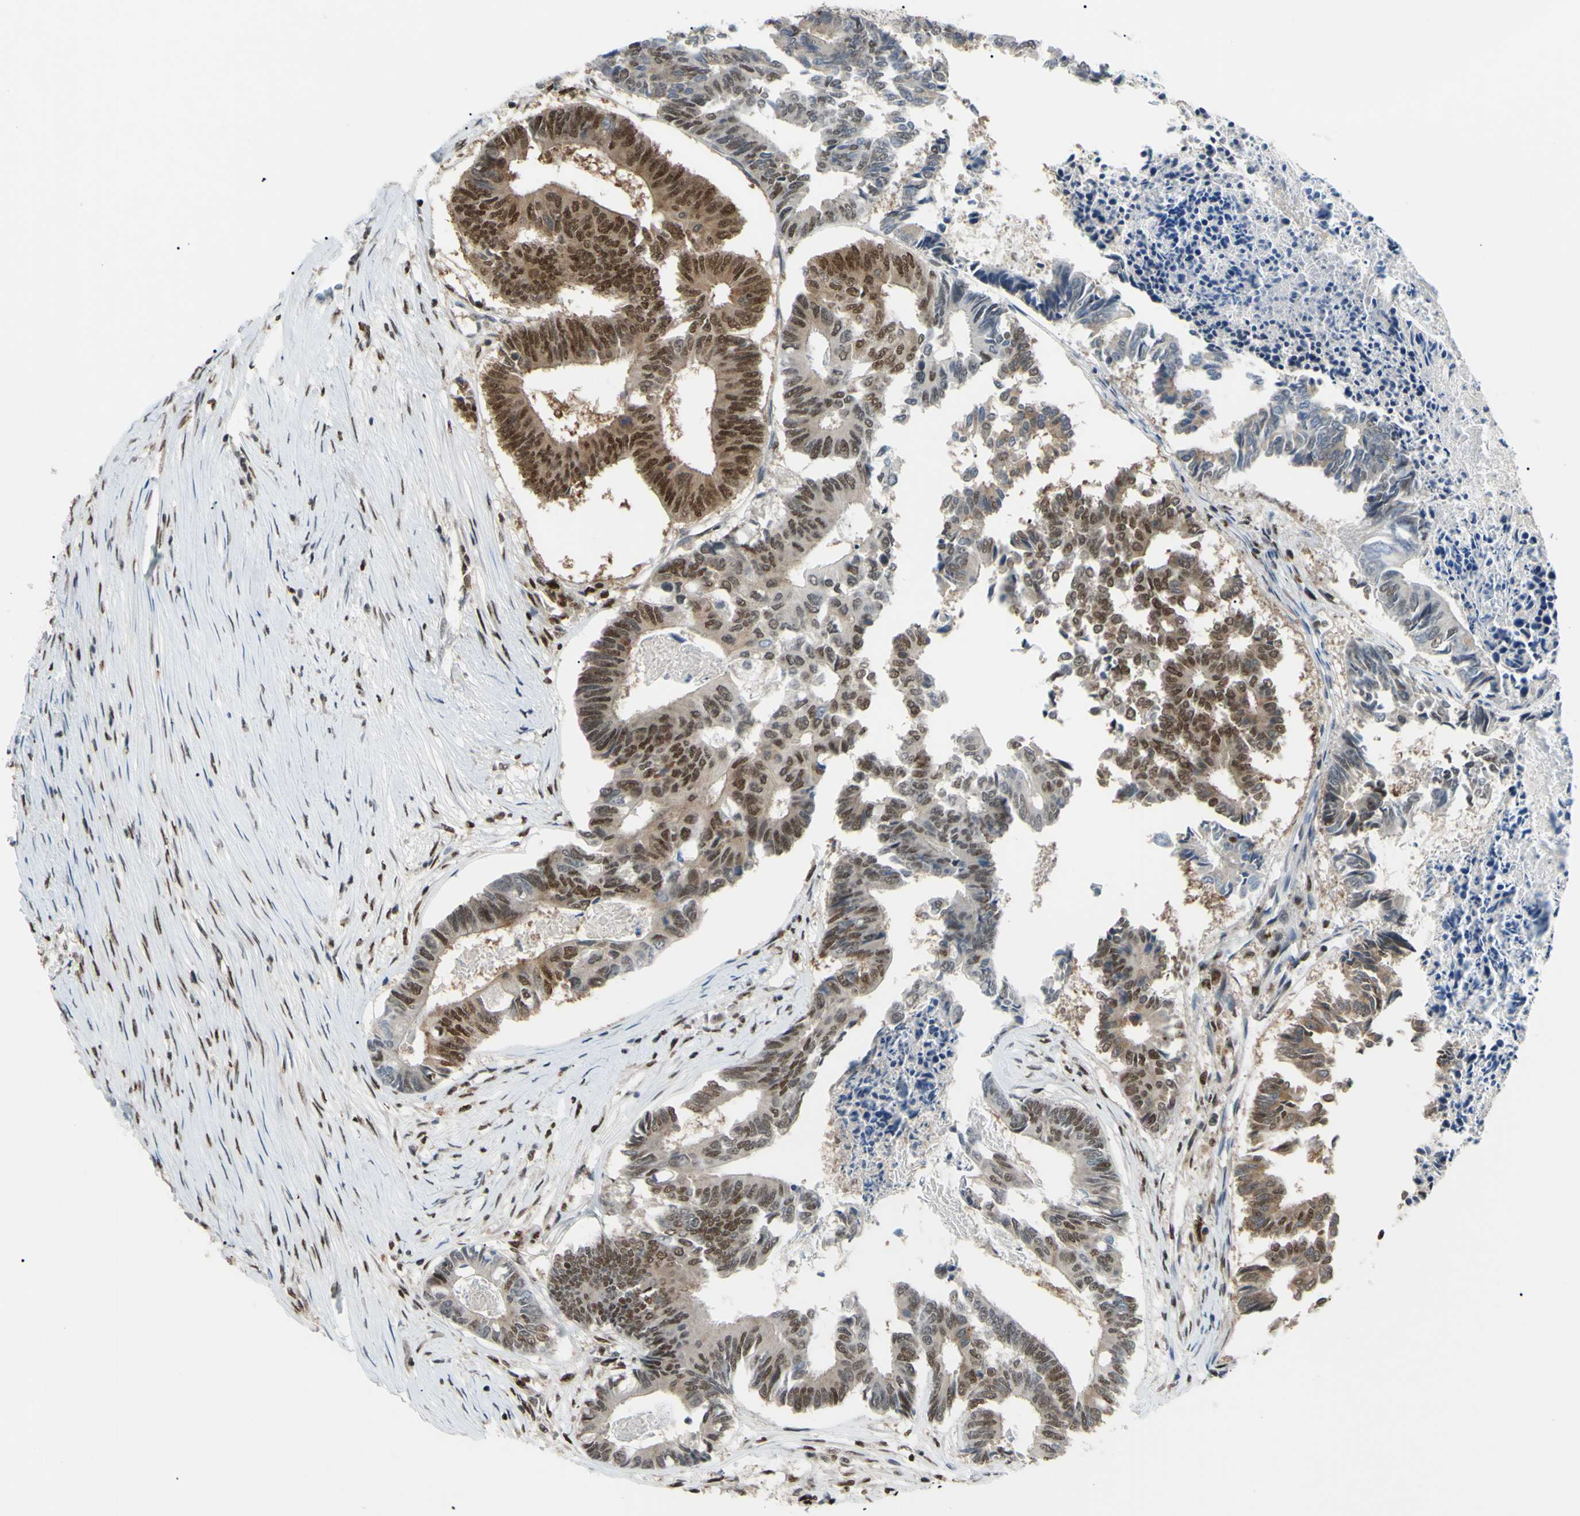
{"staining": {"intensity": "moderate", "quantity": "25%-75%", "location": "cytoplasmic/membranous,nuclear"}, "tissue": "colorectal cancer", "cell_type": "Tumor cells", "image_type": "cancer", "snomed": [{"axis": "morphology", "description": "Adenocarcinoma, NOS"}, {"axis": "topography", "description": "Rectum"}], "caption": "A high-resolution histopathology image shows immunohistochemistry staining of colorectal cancer (adenocarcinoma), which exhibits moderate cytoplasmic/membranous and nuclear staining in about 25%-75% of tumor cells. The staining was performed using DAB (3,3'-diaminobenzidine), with brown indicating positive protein expression. Nuclei are stained blue with hematoxylin.", "gene": "FKBP5", "patient": {"sex": "male", "age": 63}}